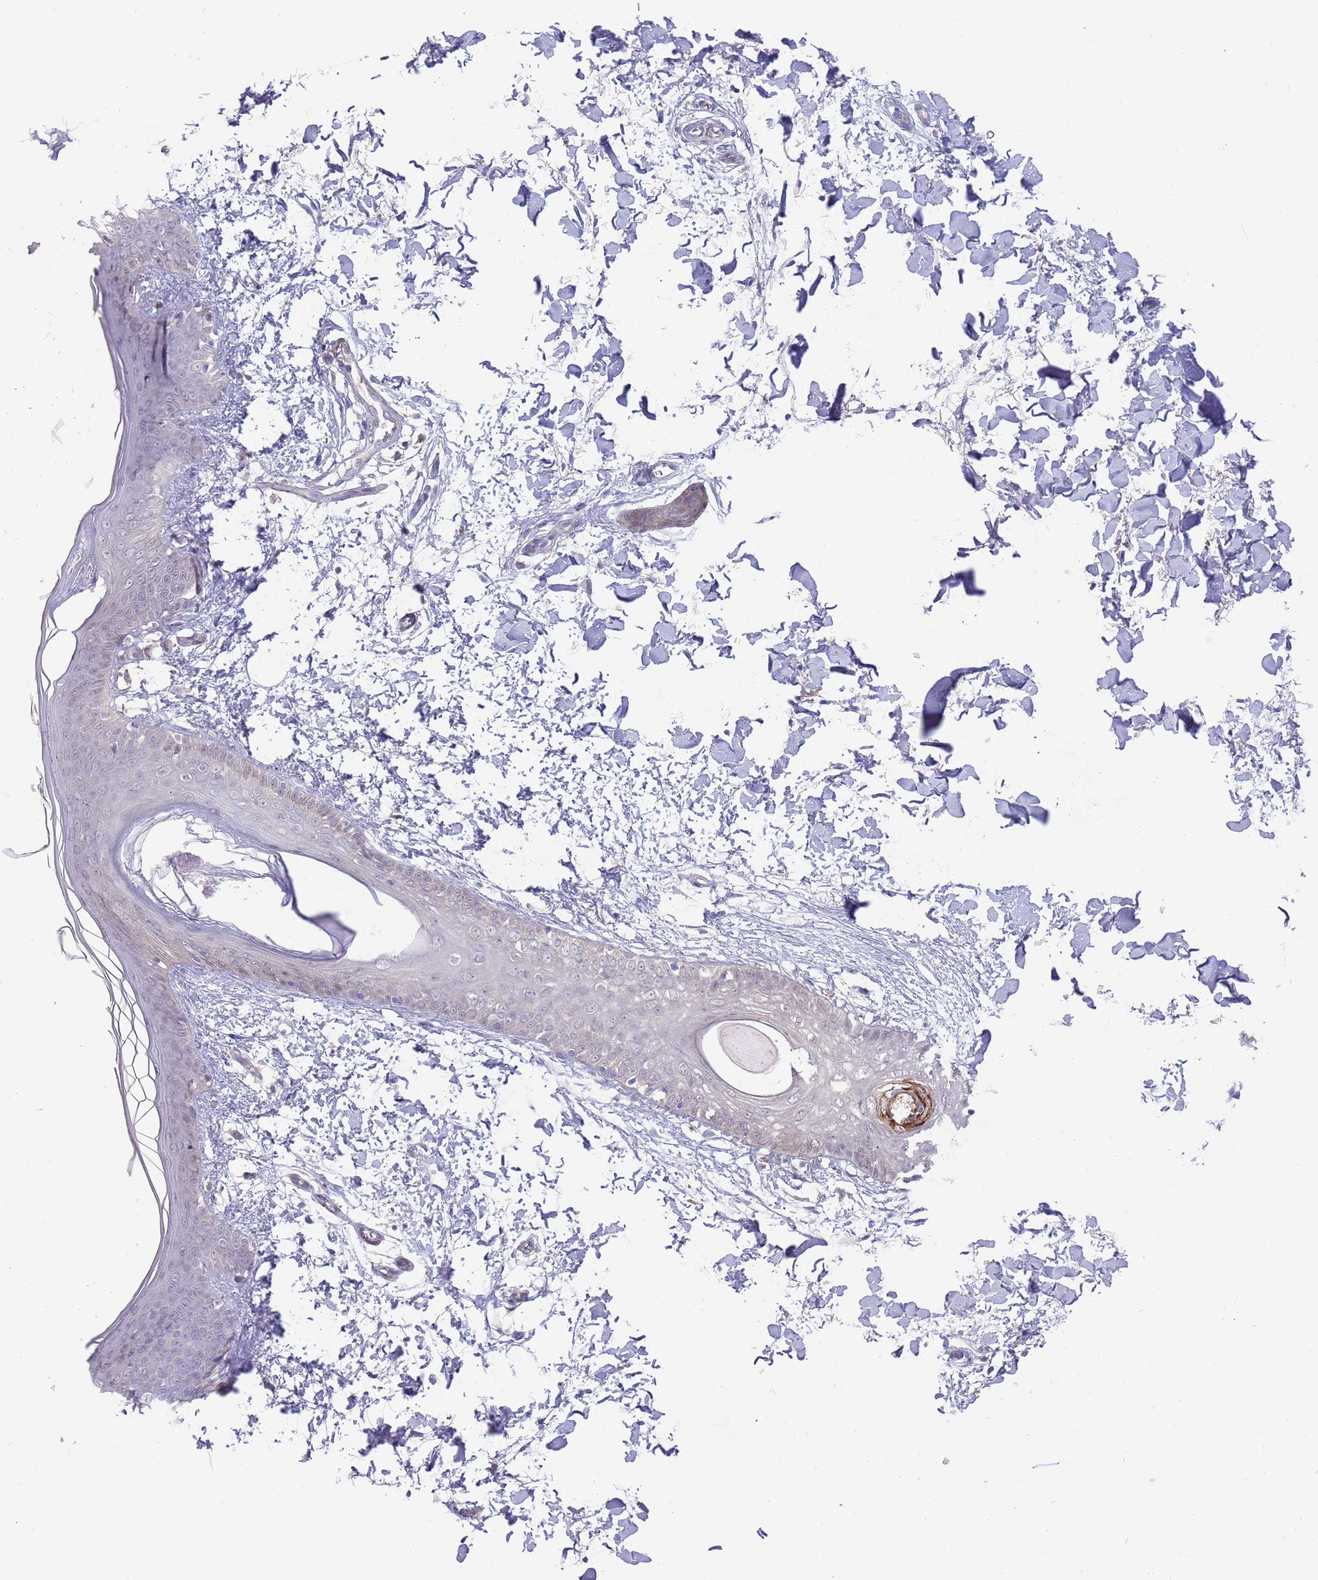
{"staining": {"intensity": "negative", "quantity": "none", "location": "none"}, "tissue": "skin", "cell_type": "Fibroblasts", "image_type": "normal", "snomed": [{"axis": "morphology", "description": "Normal tissue, NOS"}, {"axis": "topography", "description": "Skin"}], "caption": "A histopathology image of skin stained for a protein exhibits no brown staining in fibroblasts.", "gene": "AP5S1", "patient": {"sex": "female", "age": 34}}